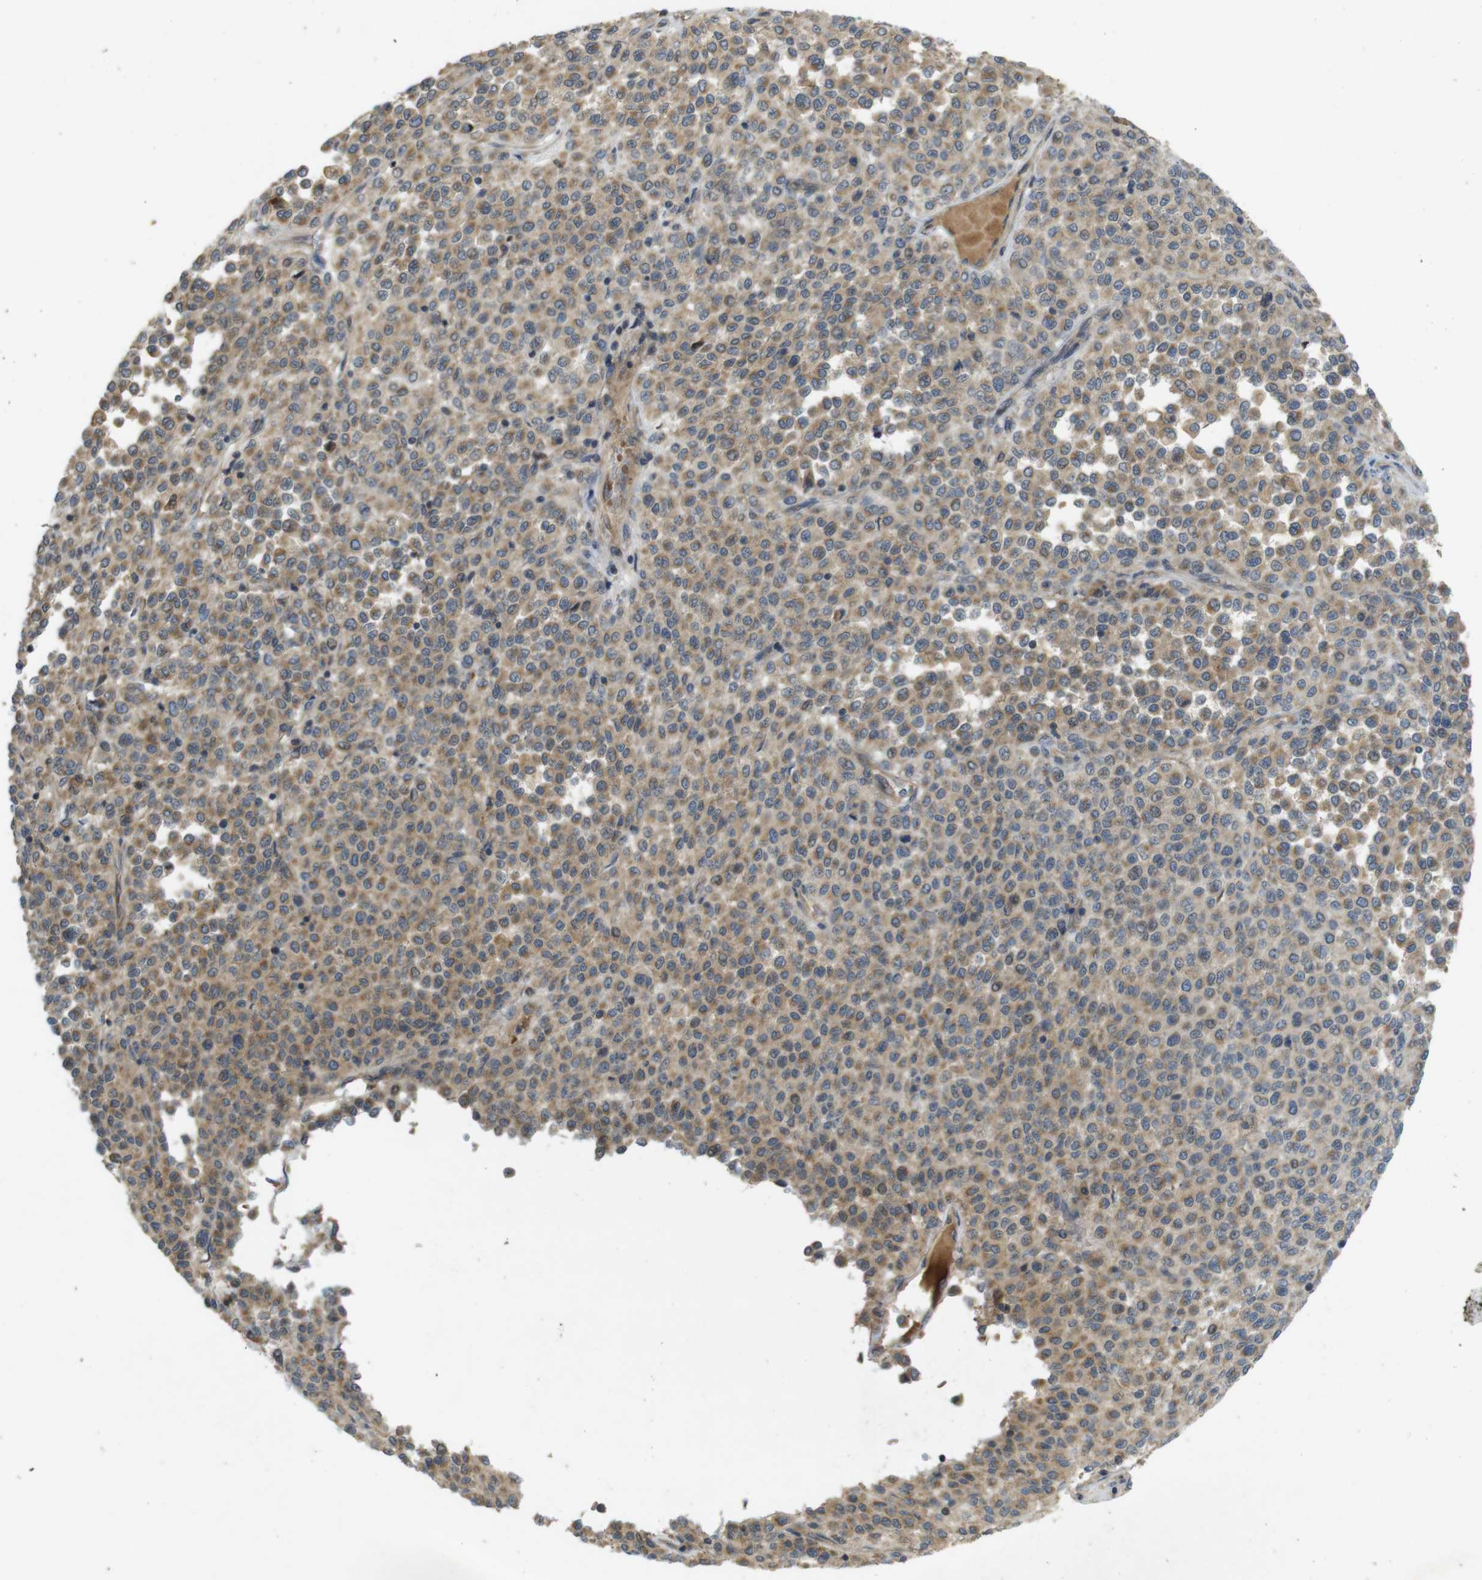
{"staining": {"intensity": "moderate", "quantity": ">75%", "location": "cytoplasmic/membranous"}, "tissue": "melanoma", "cell_type": "Tumor cells", "image_type": "cancer", "snomed": [{"axis": "morphology", "description": "Malignant melanoma, Metastatic site"}, {"axis": "topography", "description": "Pancreas"}], "caption": "About >75% of tumor cells in human melanoma display moderate cytoplasmic/membranous protein staining as visualized by brown immunohistochemical staining.", "gene": "CLTC", "patient": {"sex": "female", "age": 30}}